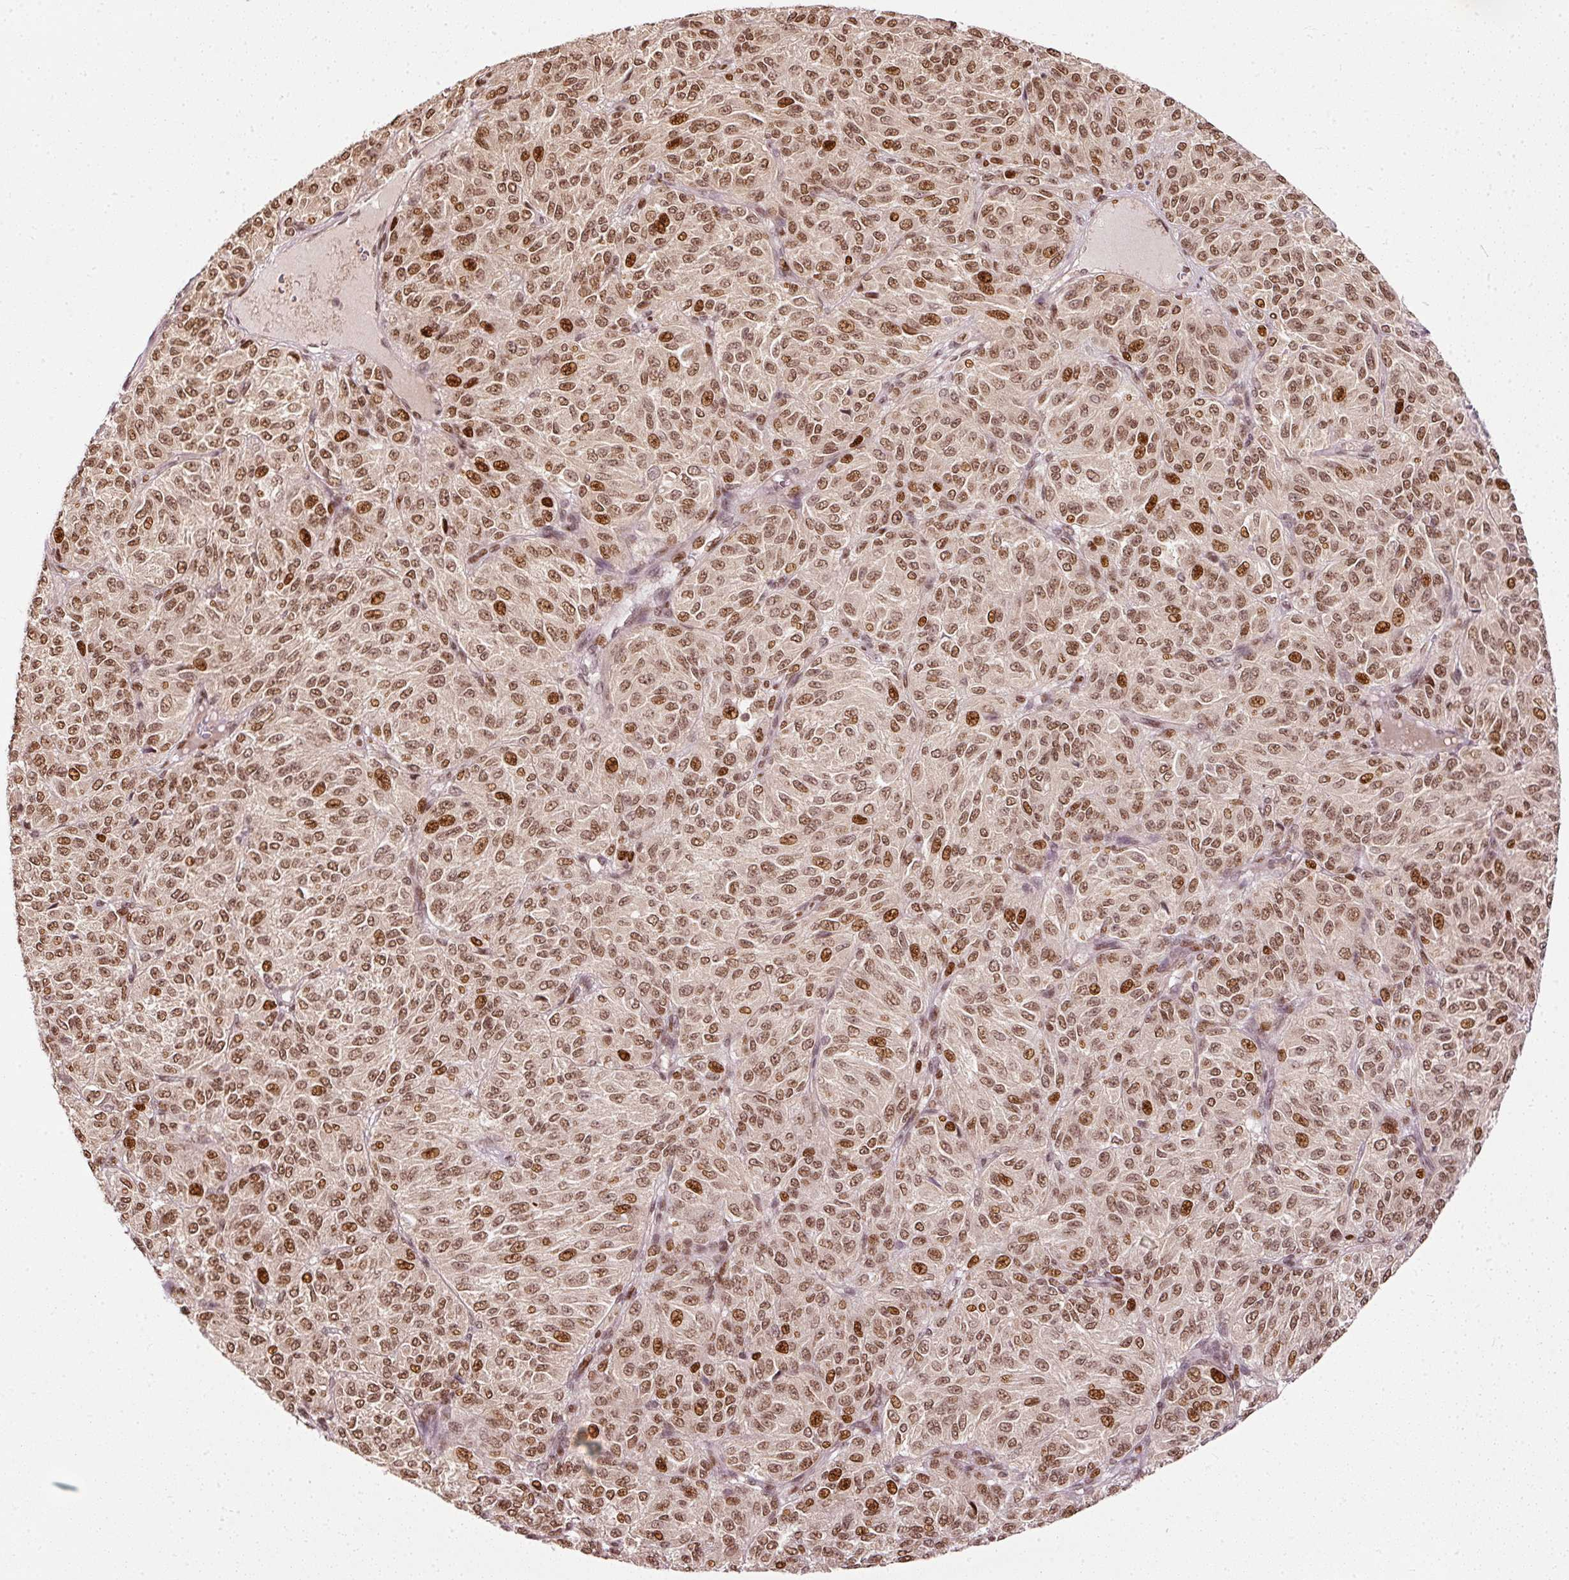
{"staining": {"intensity": "moderate", "quantity": ">75%", "location": "nuclear"}, "tissue": "melanoma", "cell_type": "Tumor cells", "image_type": "cancer", "snomed": [{"axis": "morphology", "description": "Malignant melanoma, Metastatic site"}, {"axis": "topography", "description": "Brain"}], "caption": "Protein expression analysis of malignant melanoma (metastatic site) demonstrates moderate nuclear staining in about >75% of tumor cells. (DAB = brown stain, brightfield microscopy at high magnification).", "gene": "ZNF778", "patient": {"sex": "female", "age": 56}}